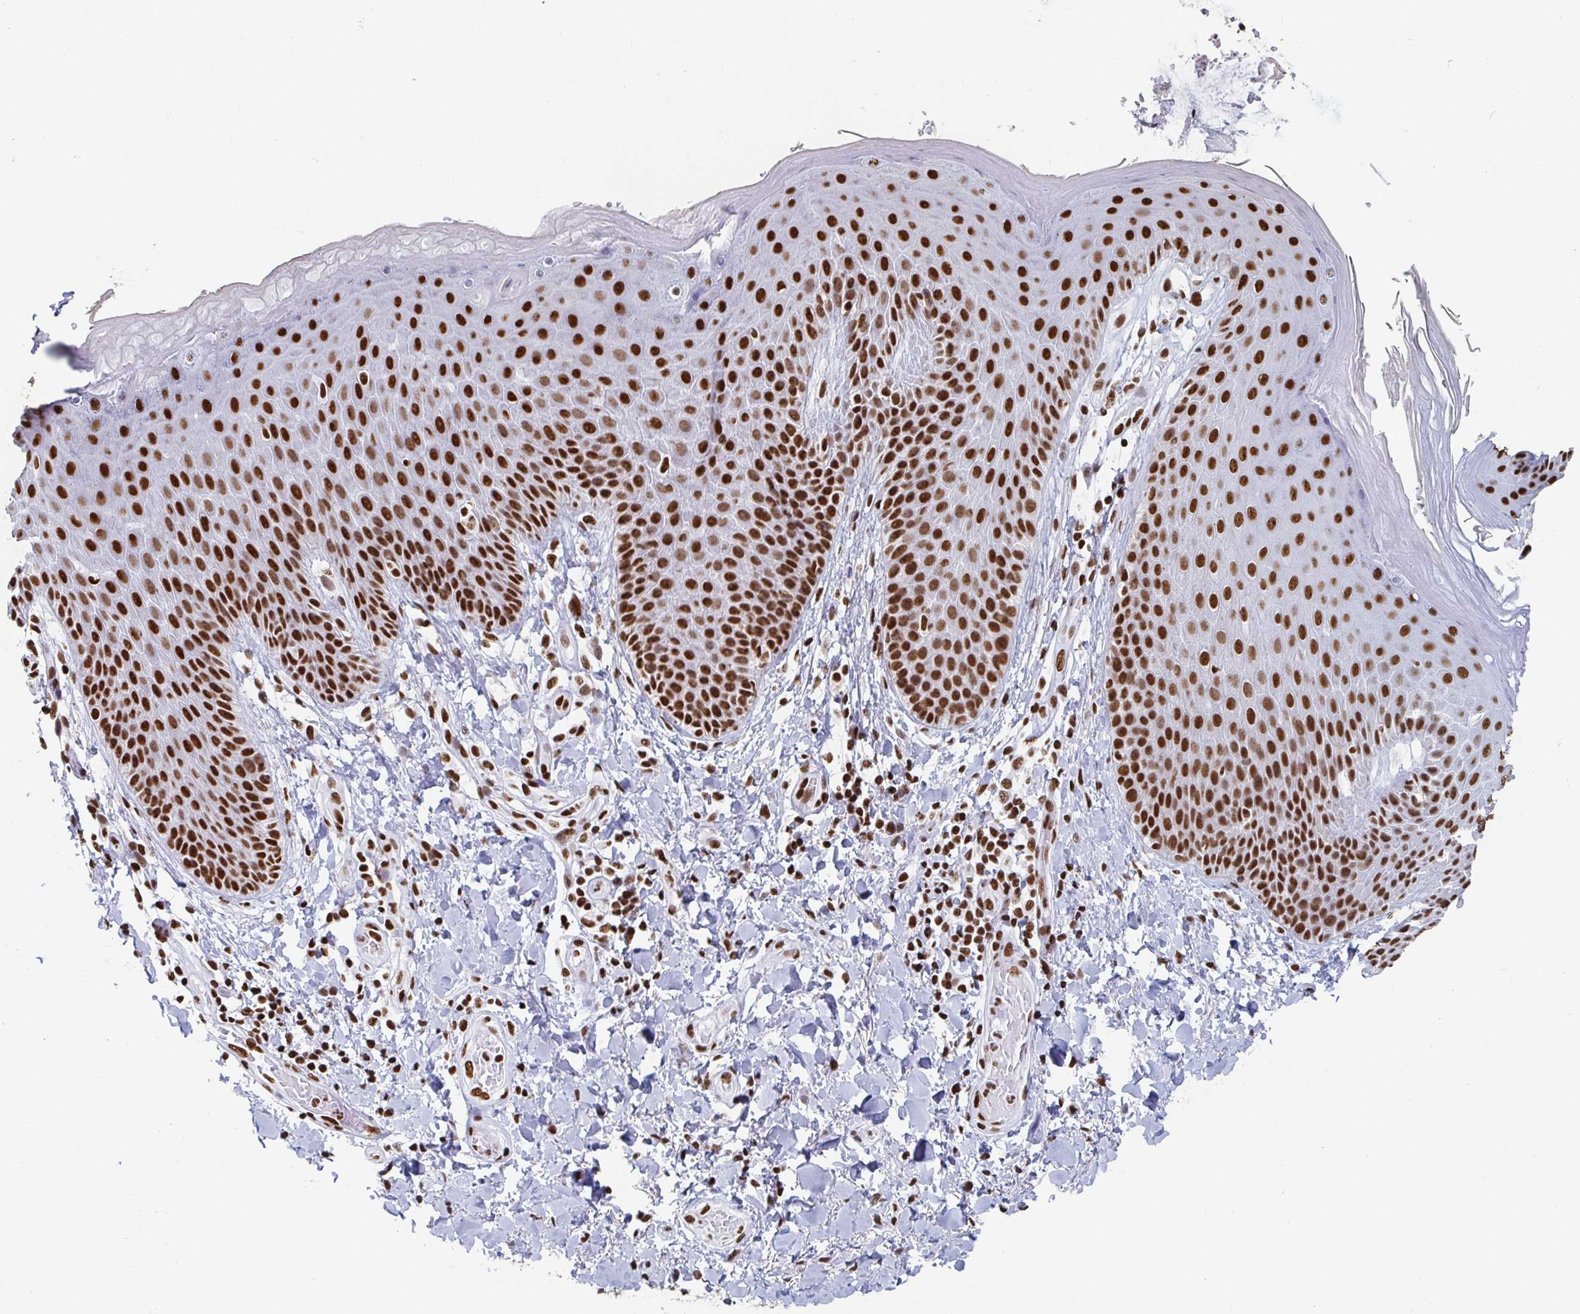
{"staining": {"intensity": "strong", "quantity": ">75%", "location": "nuclear"}, "tissue": "skin", "cell_type": "Epidermal cells", "image_type": "normal", "snomed": [{"axis": "morphology", "description": "Normal tissue, NOS"}, {"axis": "topography", "description": "Anal"}, {"axis": "topography", "description": "Peripheral nerve tissue"}], "caption": "Immunohistochemical staining of unremarkable skin displays strong nuclear protein positivity in approximately >75% of epidermal cells. The protein of interest is shown in brown color, while the nuclei are stained blue.", "gene": "EWSR1", "patient": {"sex": "male", "age": 51}}